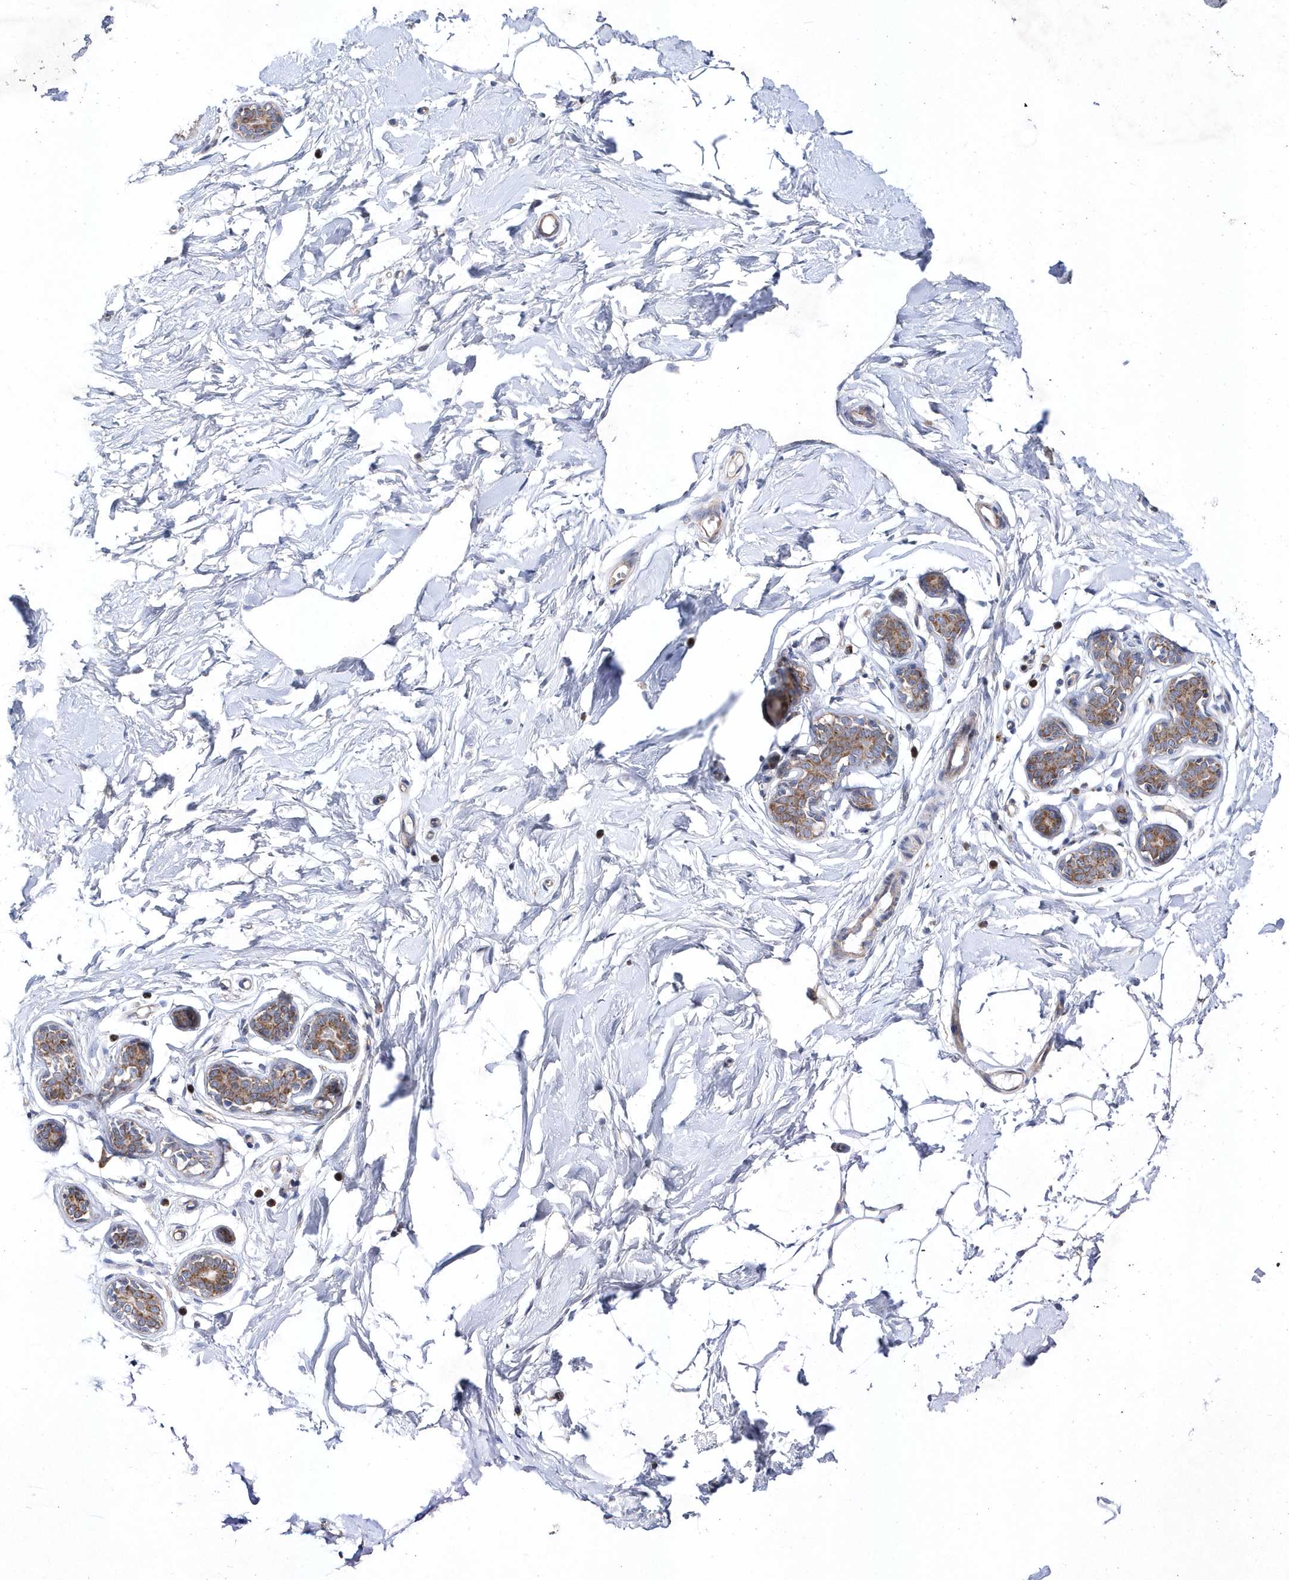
{"staining": {"intensity": "negative", "quantity": "none", "location": "none"}, "tissue": "adipose tissue", "cell_type": "Adipocytes", "image_type": "normal", "snomed": [{"axis": "morphology", "description": "Normal tissue, NOS"}, {"axis": "topography", "description": "Breast"}], "caption": "The micrograph reveals no staining of adipocytes in normal adipose tissue.", "gene": "JKAMP", "patient": {"sex": "female", "age": 23}}